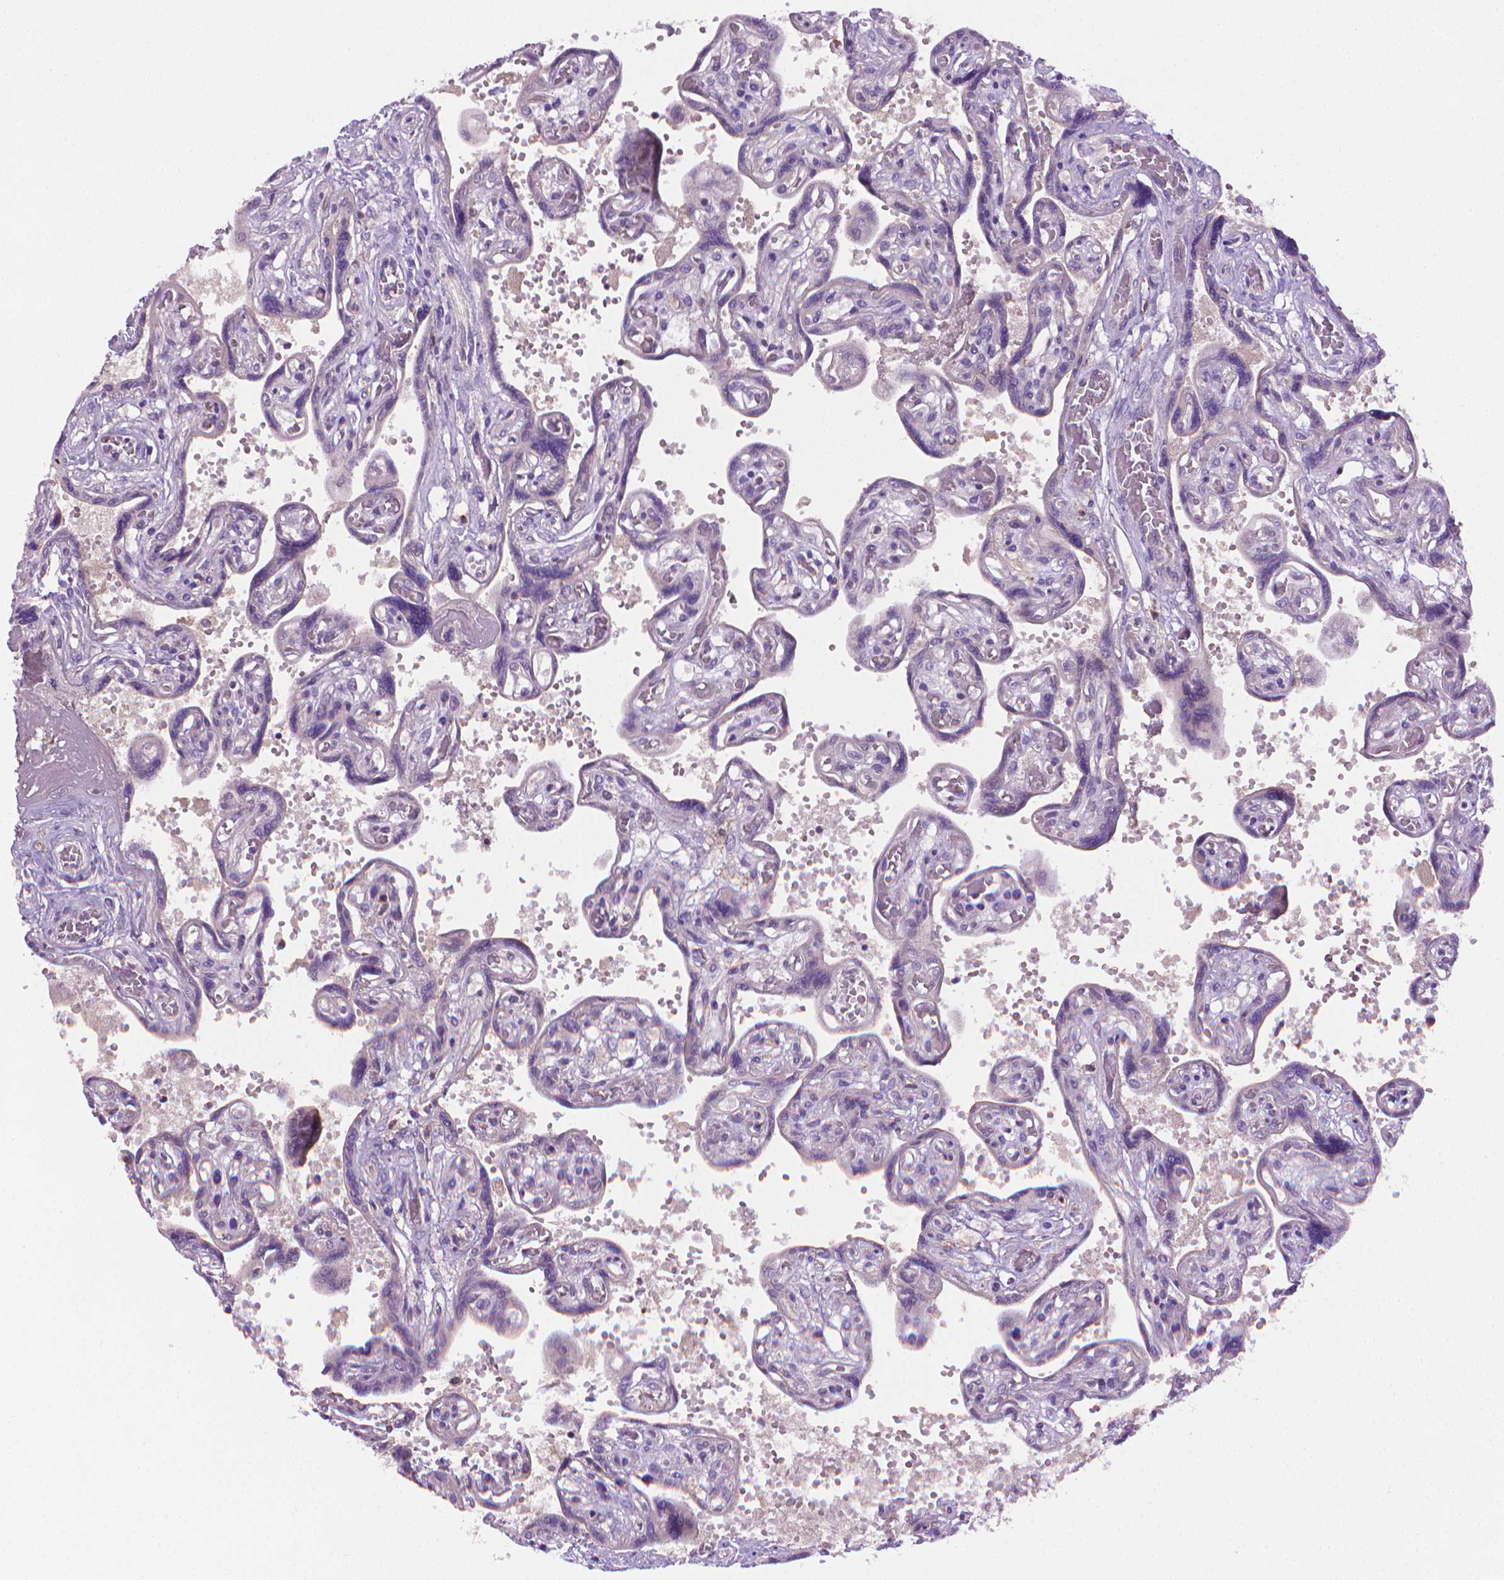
{"staining": {"intensity": "negative", "quantity": "none", "location": "none"}, "tissue": "placenta", "cell_type": "Decidual cells", "image_type": "normal", "snomed": [{"axis": "morphology", "description": "Normal tissue, NOS"}, {"axis": "topography", "description": "Placenta"}], "caption": "Decidual cells are negative for brown protein staining in unremarkable placenta. (DAB IHC with hematoxylin counter stain).", "gene": "SLC51B", "patient": {"sex": "female", "age": 32}}